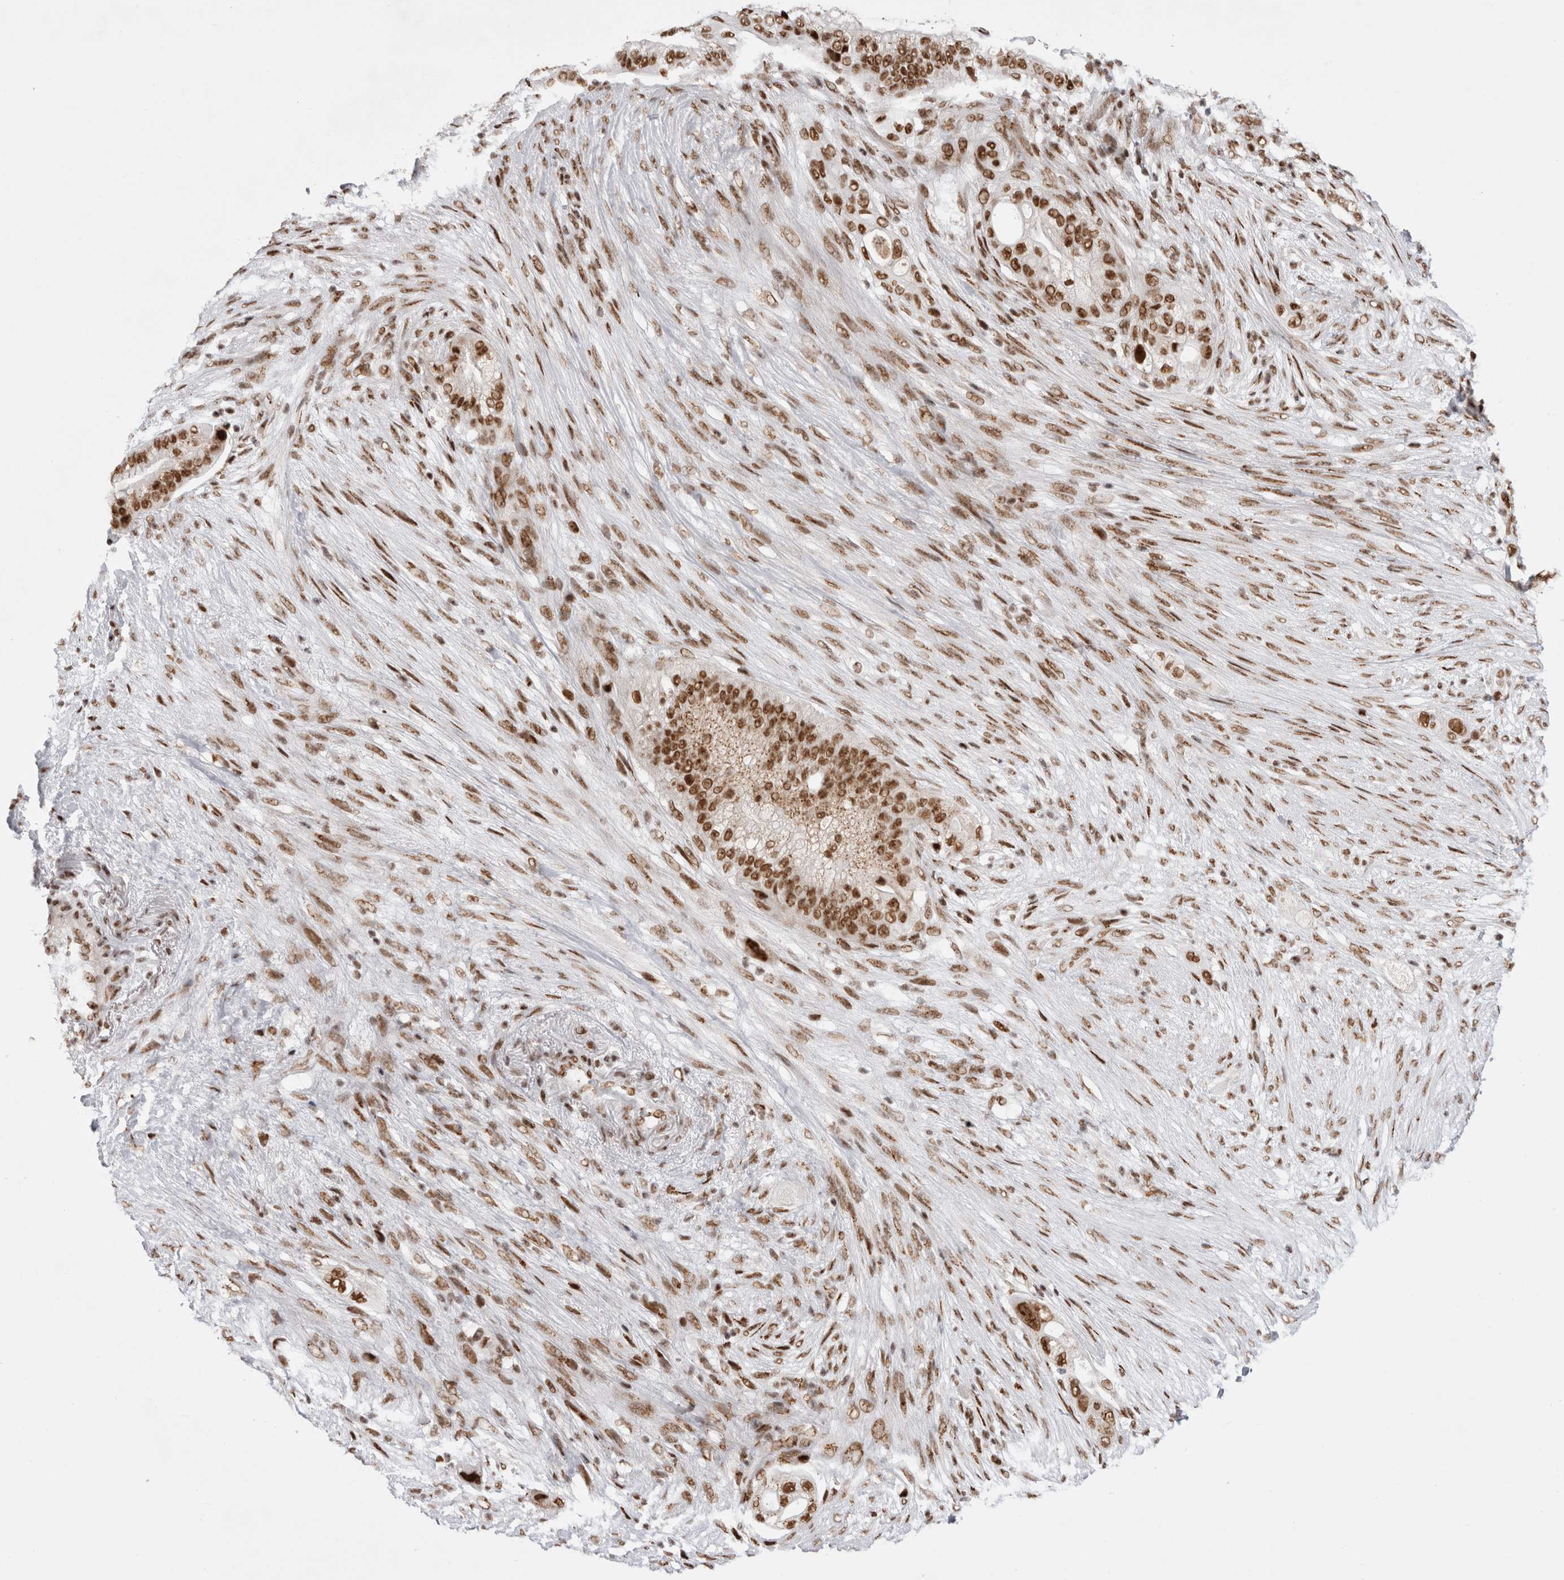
{"staining": {"intensity": "moderate", "quantity": ">75%", "location": "nuclear"}, "tissue": "pancreatic cancer", "cell_type": "Tumor cells", "image_type": "cancer", "snomed": [{"axis": "morphology", "description": "Adenocarcinoma, NOS"}, {"axis": "topography", "description": "Pancreas"}], "caption": "Human pancreatic cancer stained for a protein (brown) shows moderate nuclear positive expression in about >75% of tumor cells.", "gene": "EYA2", "patient": {"sex": "male", "age": 53}}